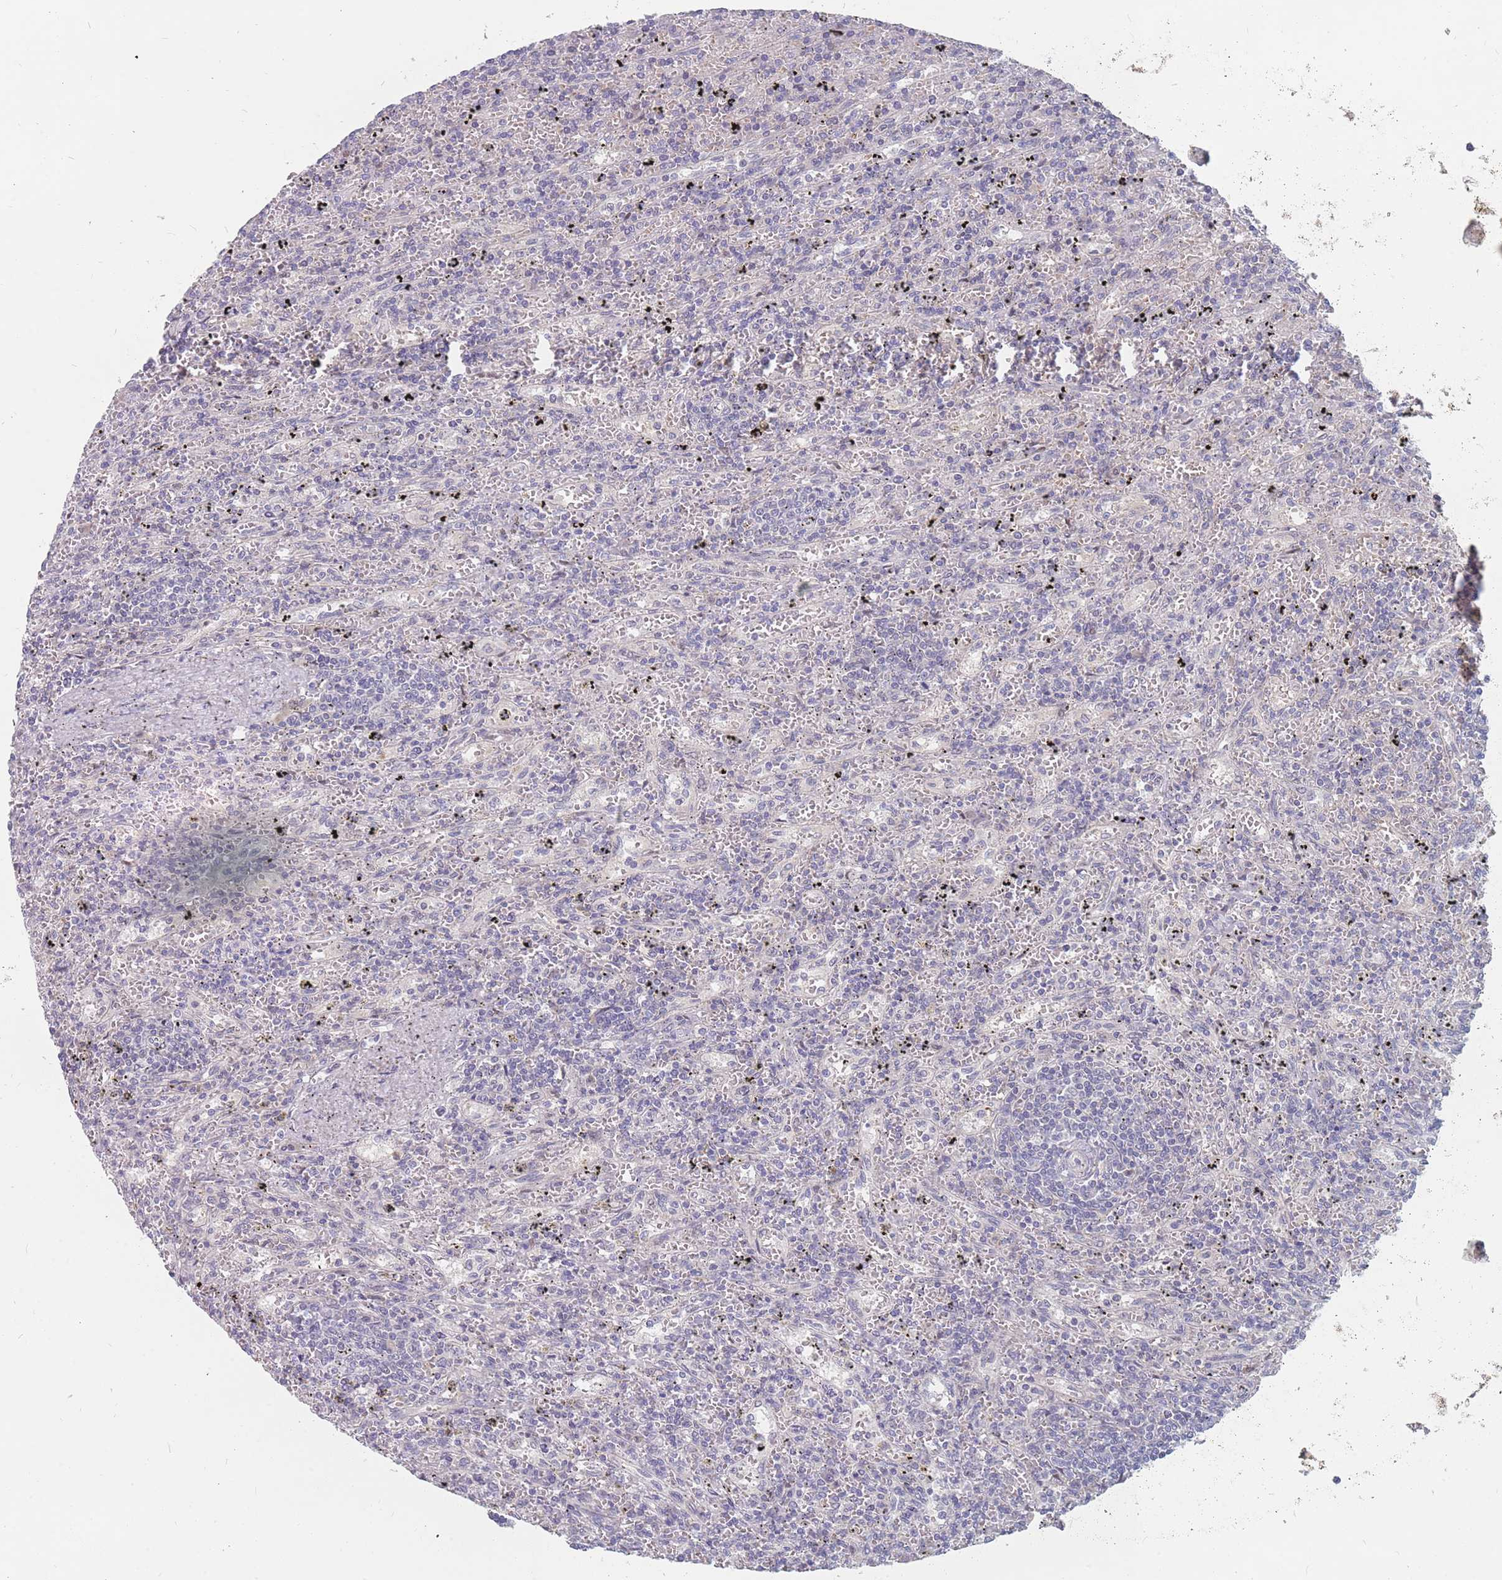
{"staining": {"intensity": "negative", "quantity": "none", "location": "none"}, "tissue": "lymphoma", "cell_type": "Tumor cells", "image_type": "cancer", "snomed": [{"axis": "morphology", "description": "Malignant lymphoma, non-Hodgkin's type, Low grade"}, {"axis": "topography", "description": "Spleen"}], "caption": "A histopathology image of lymphoma stained for a protein exhibits no brown staining in tumor cells.", "gene": "CMTR2", "patient": {"sex": "male", "age": 76}}